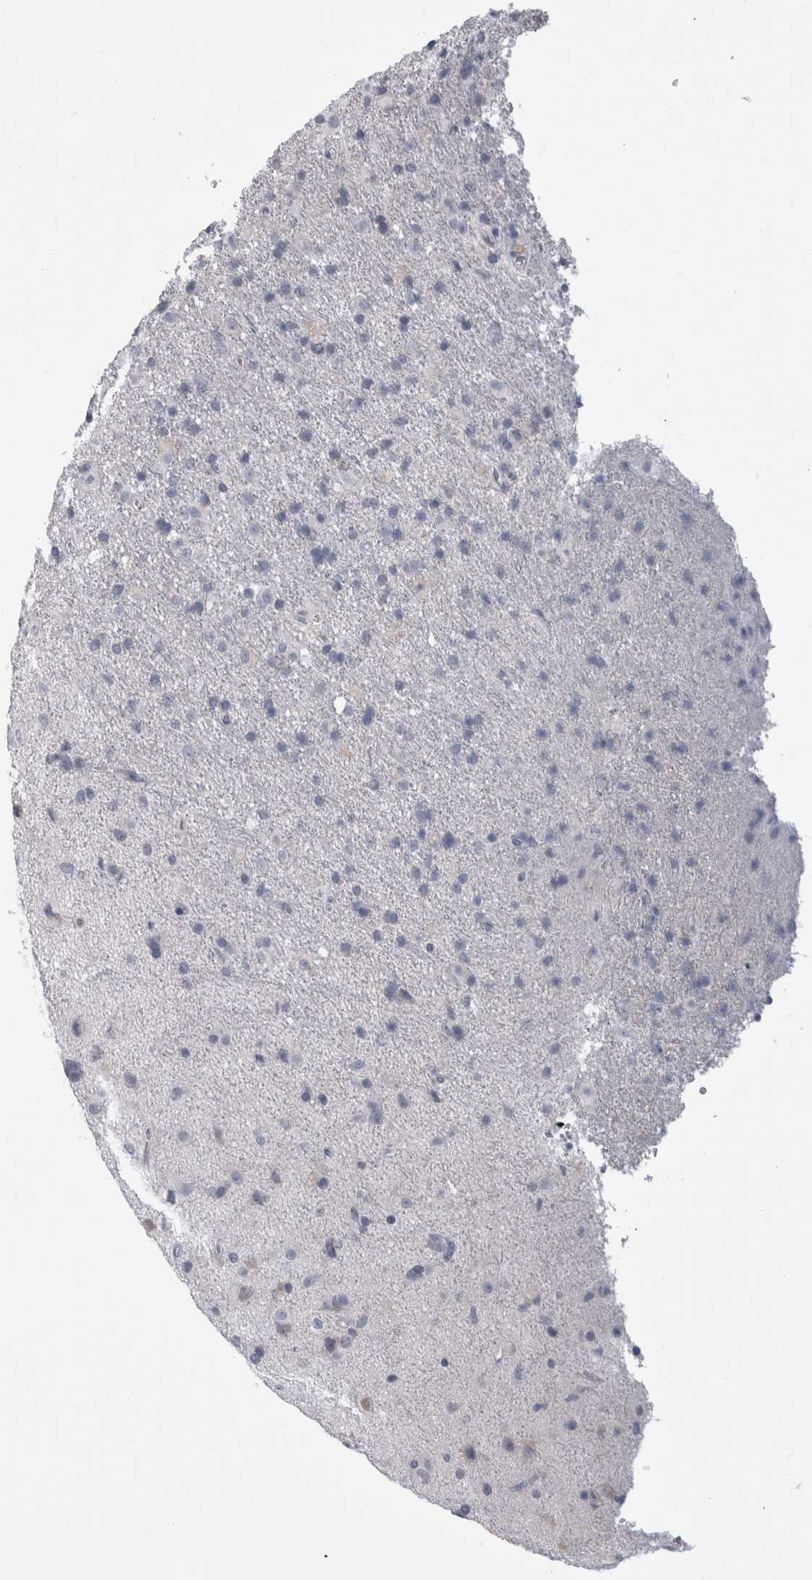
{"staining": {"intensity": "negative", "quantity": "none", "location": "none"}, "tissue": "glioma", "cell_type": "Tumor cells", "image_type": "cancer", "snomed": [{"axis": "morphology", "description": "Glioma, malignant, Low grade"}, {"axis": "topography", "description": "Brain"}], "caption": "IHC of glioma shows no expression in tumor cells. (Stains: DAB IHC with hematoxylin counter stain, Microscopy: brightfield microscopy at high magnification).", "gene": "AFMID", "patient": {"sex": "male", "age": 65}}